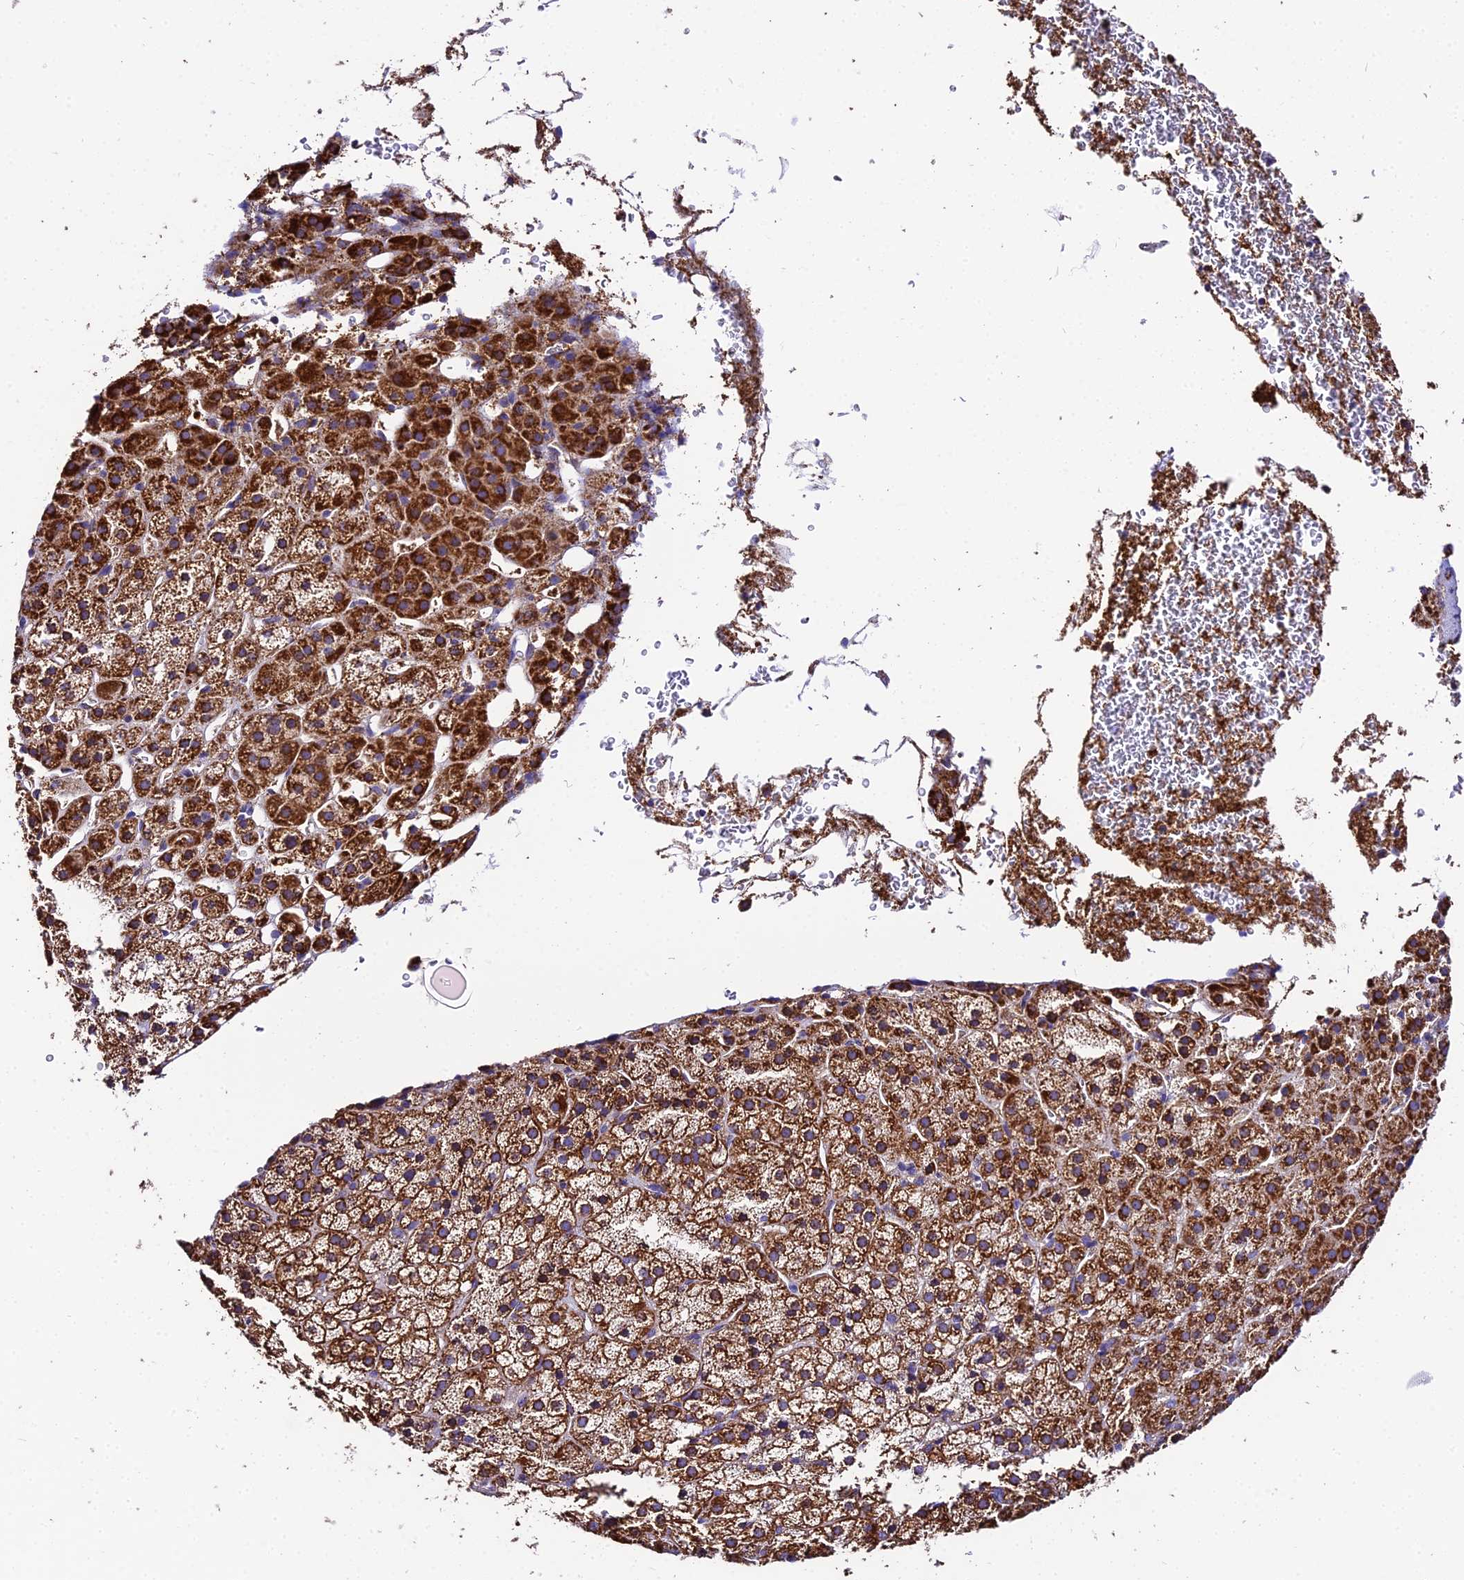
{"staining": {"intensity": "strong", "quantity": ">75%", "location": "cytoplasmic/membranous"}, "tissue": "adrenal gland", "cell_type": "Glandular cells", "image_type": "normal", "snomed": [{"axis": "morphology", "description": "Normal tissue, NOS"}, {"axis": "topography", "description": "Adrenal gland"}], "caption": "Immunohistochemistry (IHC) histopathology image of unremarkable adrenal gland: human adrenal gland stained using IHC shows high levels of strong protein expression localized specifically in the cytoplasmic/membranous of glandular cells, appearing as a cytoplasmic/membranous brown color.", "gene": "OCIAD1", "patient": {"sex": "female", "age": 57}}